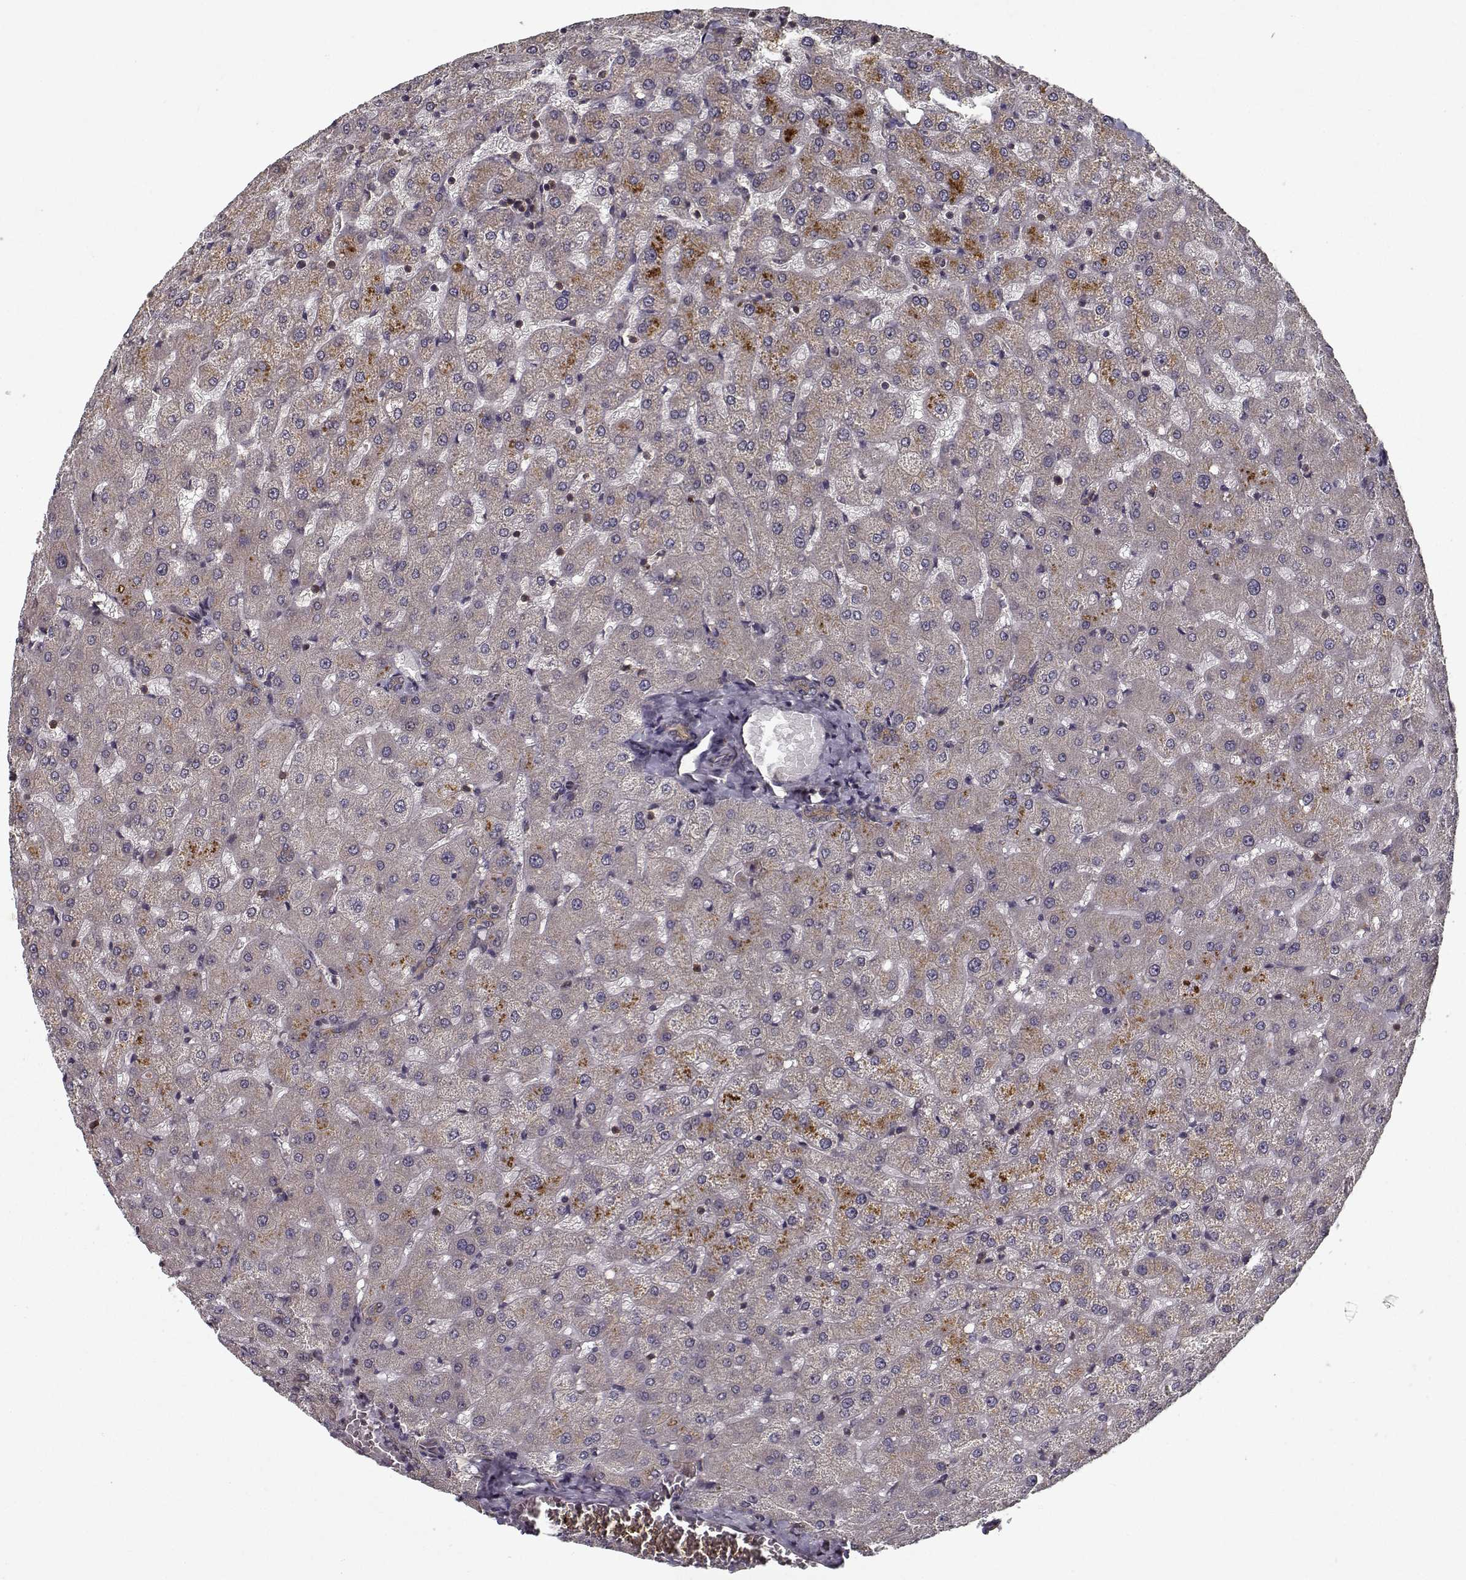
{"staining": {"intensity": "moderate", "quantity": ">75%", "location": "cytoplasmic/membranous"}, "tissue": "liver", "cell_type": "Cholangiocytes", "image_type": "normal", "snomed": [{"axis": "morphology", "description": "Normal tissue, NOS"}, {"axis": "topography", "description": "Liver"}], "caption": "High-magnification brightfield microscopy of normal liver stained with DAB (3,3'-diaminobenzidine) (brown) and counterstained with hematoxylin (blue). cholangiocytes exhibit moderate cytoplasmic/membranous expression is present in about>75% of cells.", "gene": "PPP1R12A", "patient": {"sex": "female", "age": 50}}